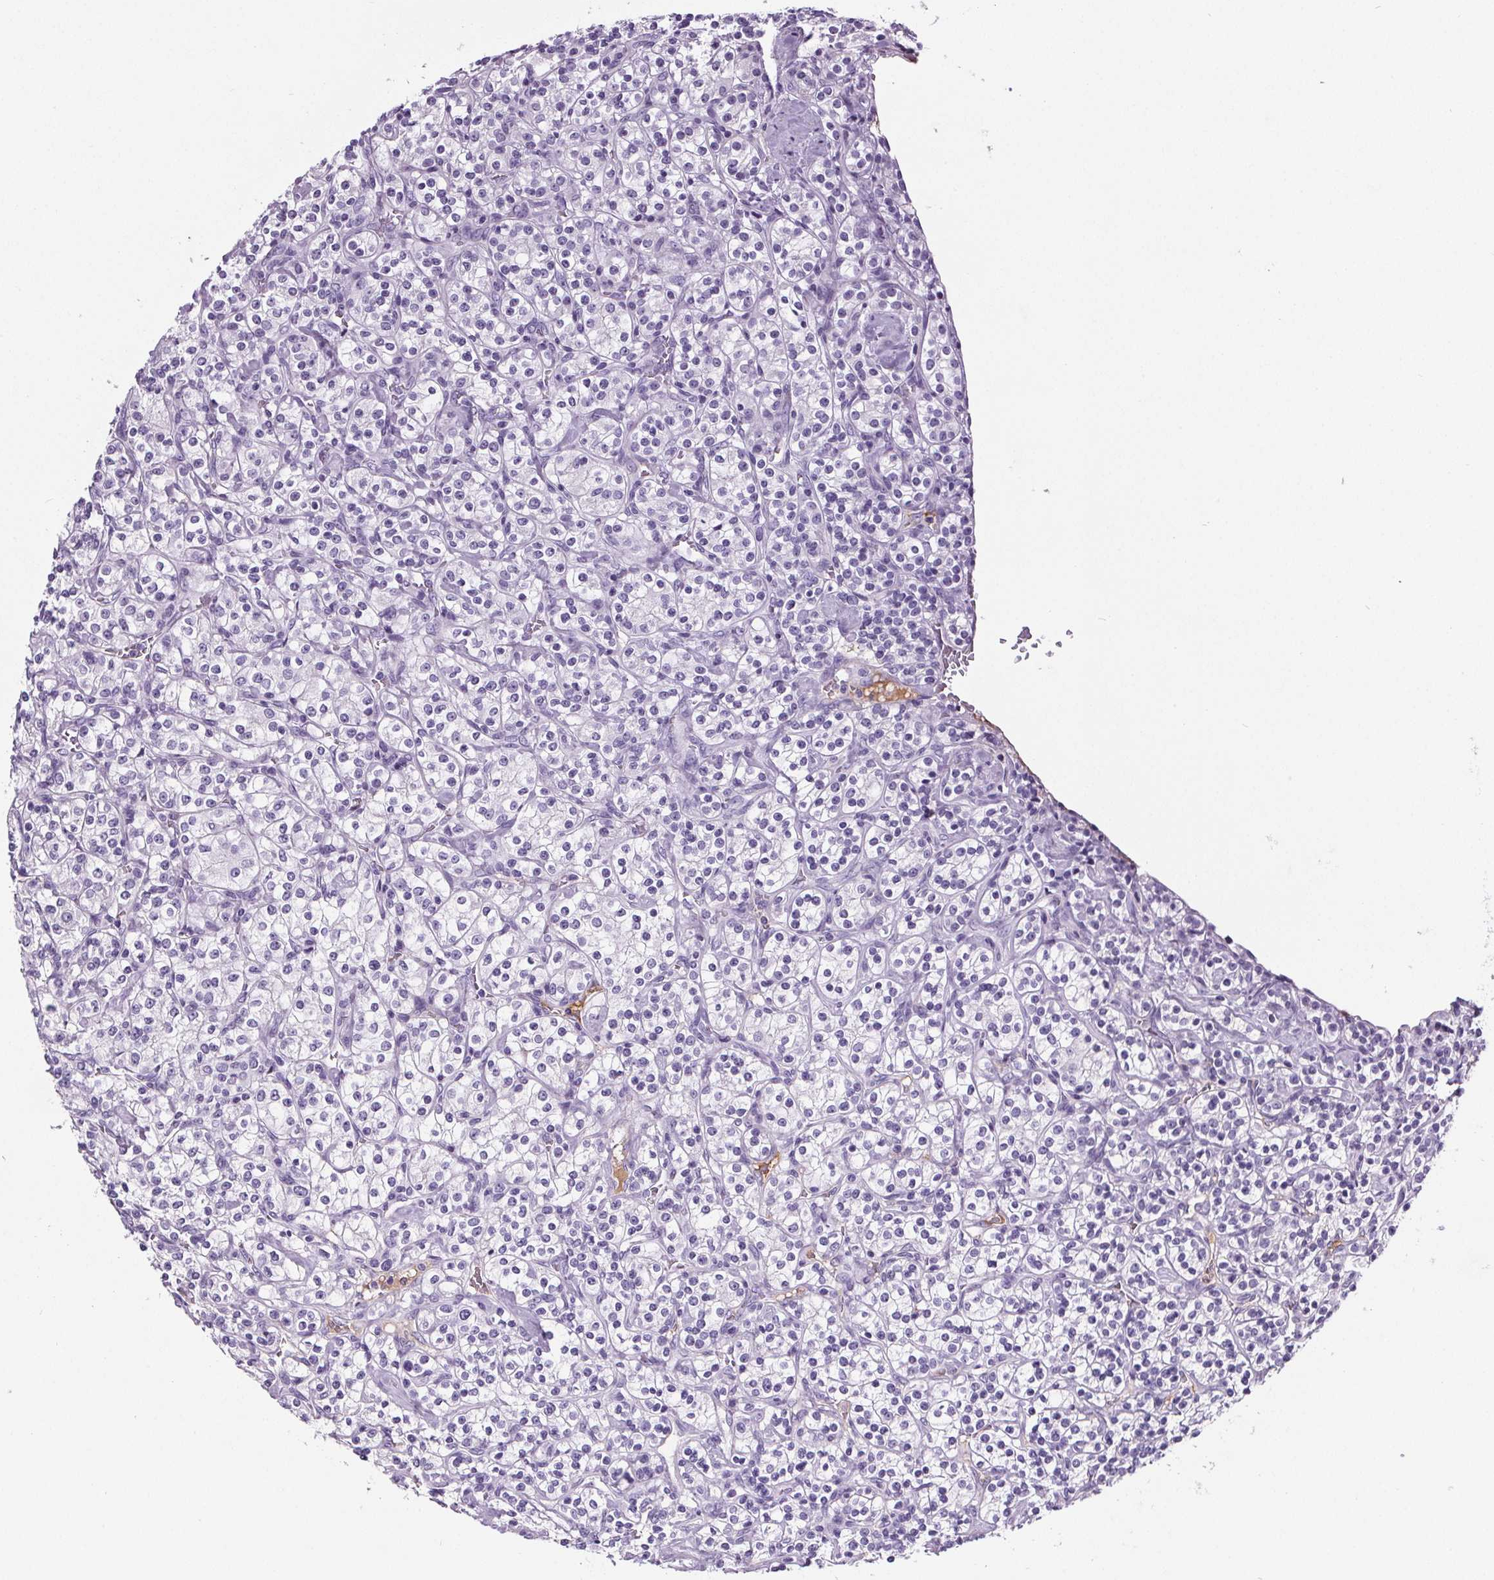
{"staining": {"intensity": "negative", "quantity": "none", "location": "none"}, "tissue": "renal cancer", "cell_type": "Tumor cells", "image_type": "cancer", "snomed": [{"axis": "morphology", "description": "Adenocarcinoma, NOS"}, {"axis": "topography", "description": "Kidney"}], "caption": "This is a image of immunohistochemistry (IHC) staining of renal adenocarcinoma, which shows no expression in tumor cells.", "gene": "CD5L", "patient": {"sex": "male", "age": 77}}